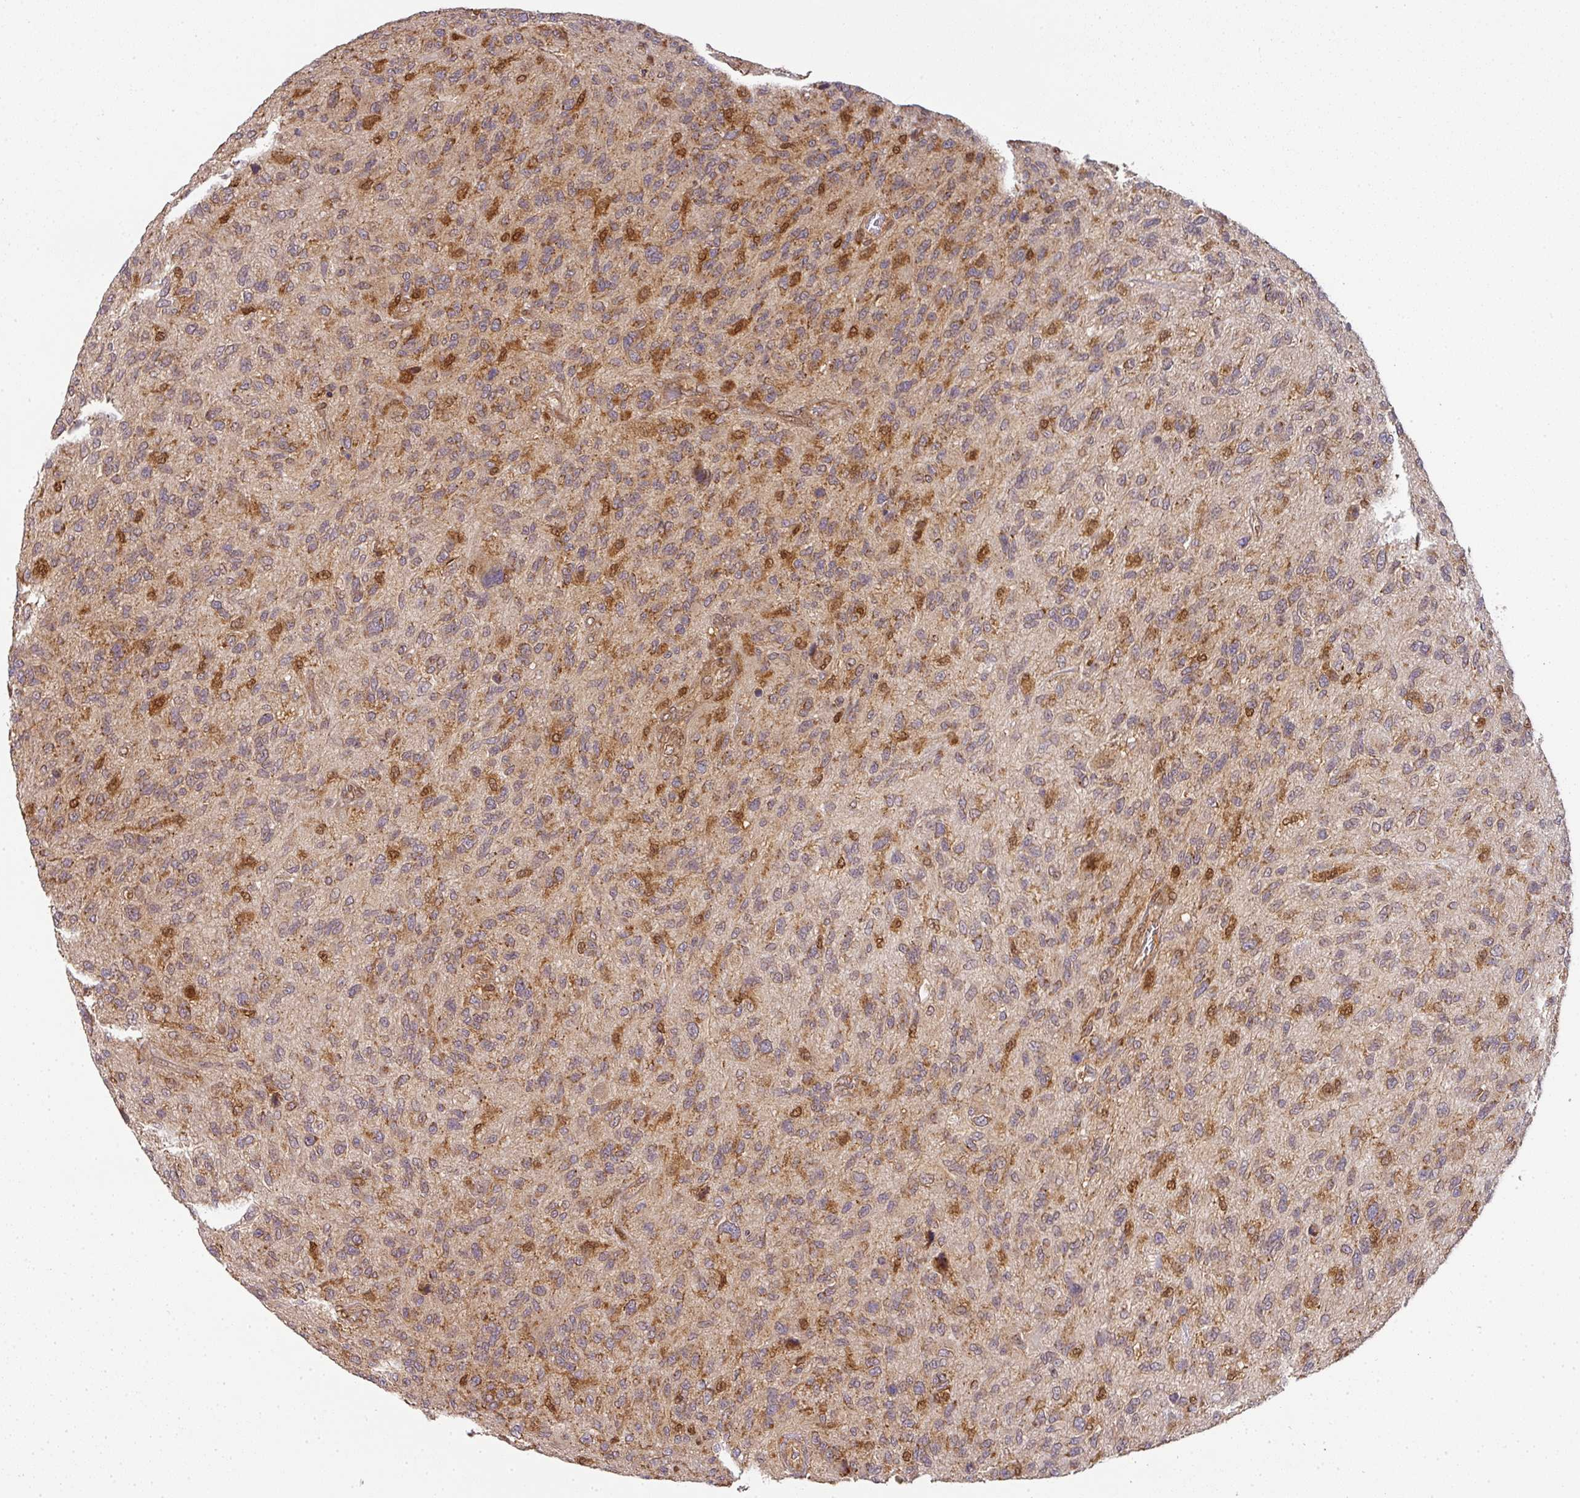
{"staining": {"intensity": "moderate", "quantity": "25%-75%", "location": "cytoplasmic/membranous"}, "tissue": "glioma", "cell_type": "Tumor cells", "image_type": "cancer", "snomed": [{"axis": "morphology", "description": "Glioma, malignant, High grade"}, {"axis": "topography", "description": "Brain"}], "caption": "Protein staining reveals moderate cytoplasmic/membranous expression in about 25%-75% of tumor cells in glioma. The protein is stained brown, and the nuclei are stained in blue (DAB IHC with brightfield microscopy, high magnification).", "gene": "MALSU1", "patient": {"sex": "male", "age": 47}}